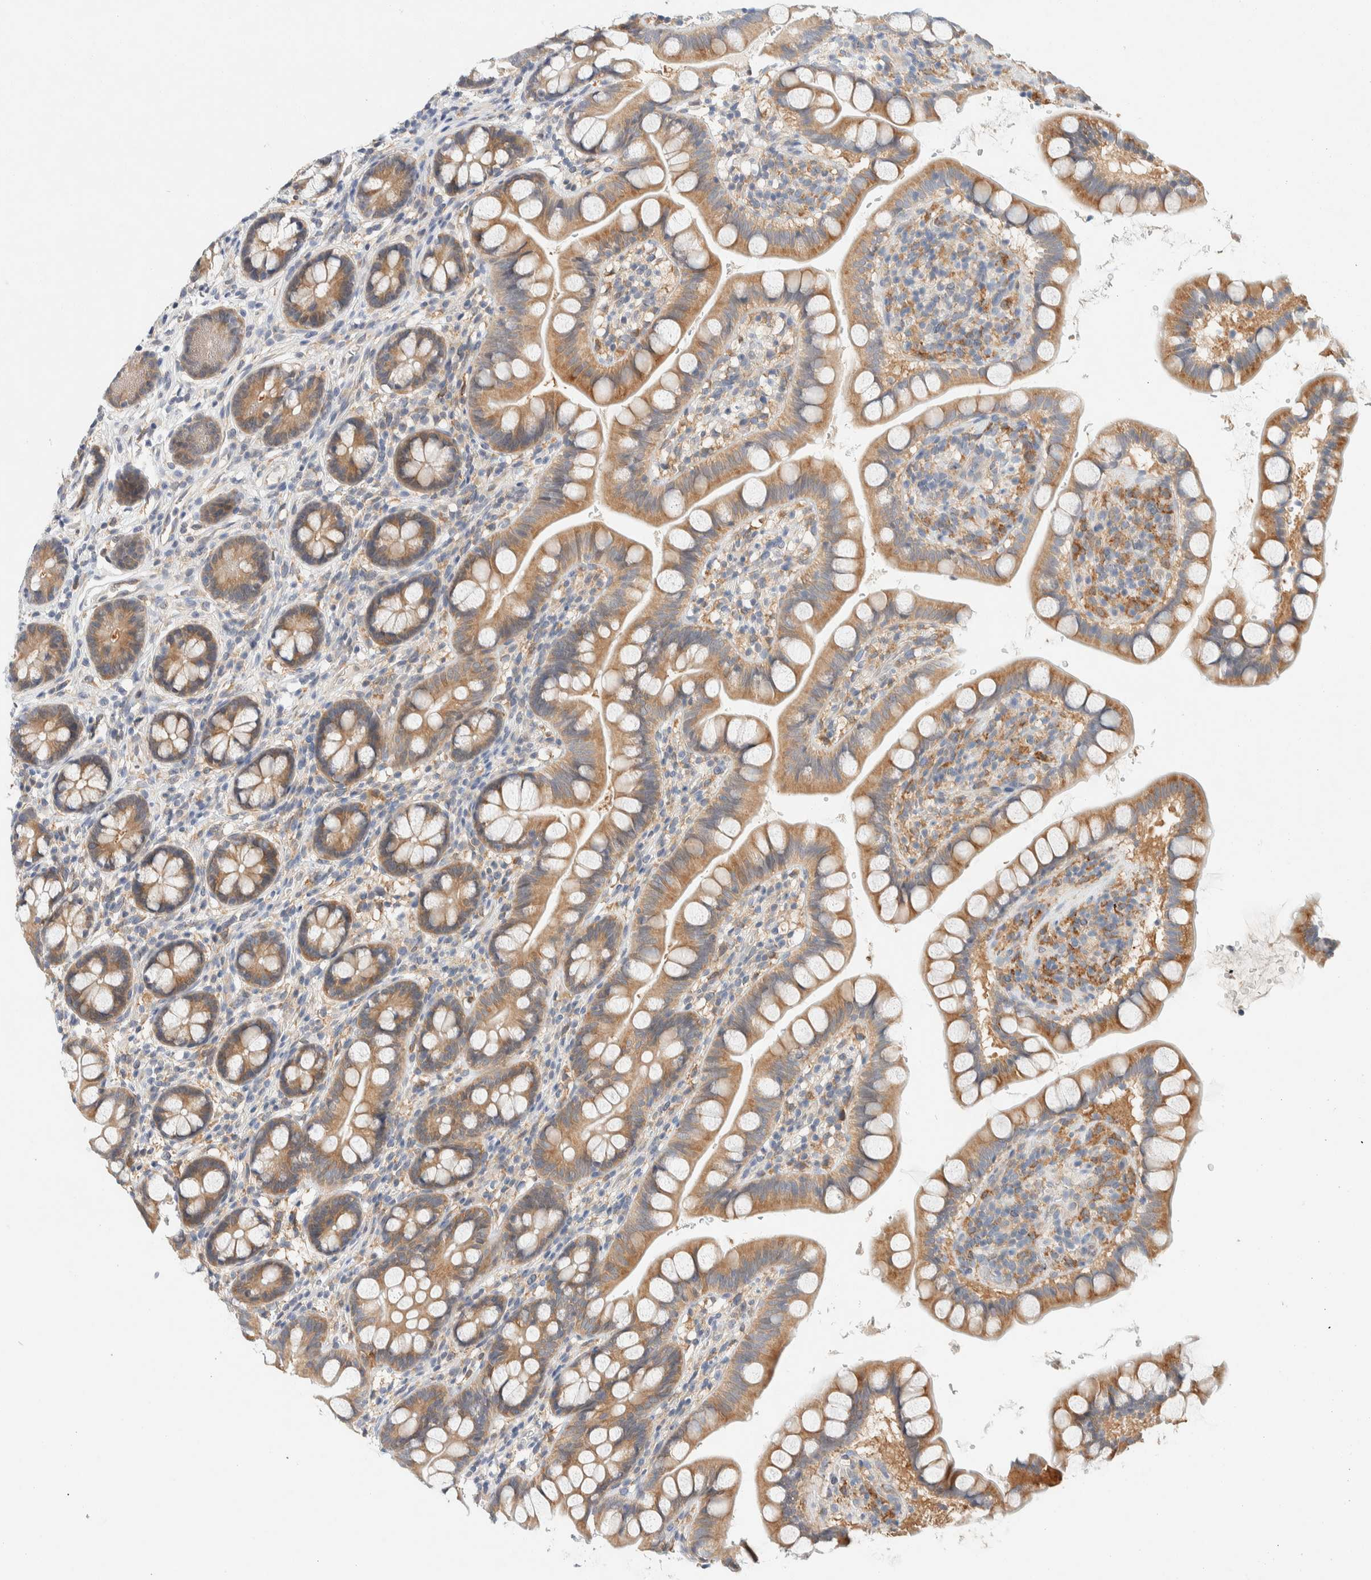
{"staining": {"intensity": "strong", "quantity": "25%-75%", "location": "cytoplasmic/membranous"}, "tissue": "small intestine", "cell_type": "Glandular cells", "image_type": "normal", "snomed": [{"axis": "morphology", "description": "Normal tissue, NOS"}, {"axis": "topography", "description": "Small intestine"}], "caption": "About 25%-75% of glandular cells in unremarkable human small intestine exhibit strong cytoplasmic/membranous protein expression as visualized by brown immunohistochemical staining.", "gene": "SUMF2", "patient": {"sex": "female", "age": 84}}